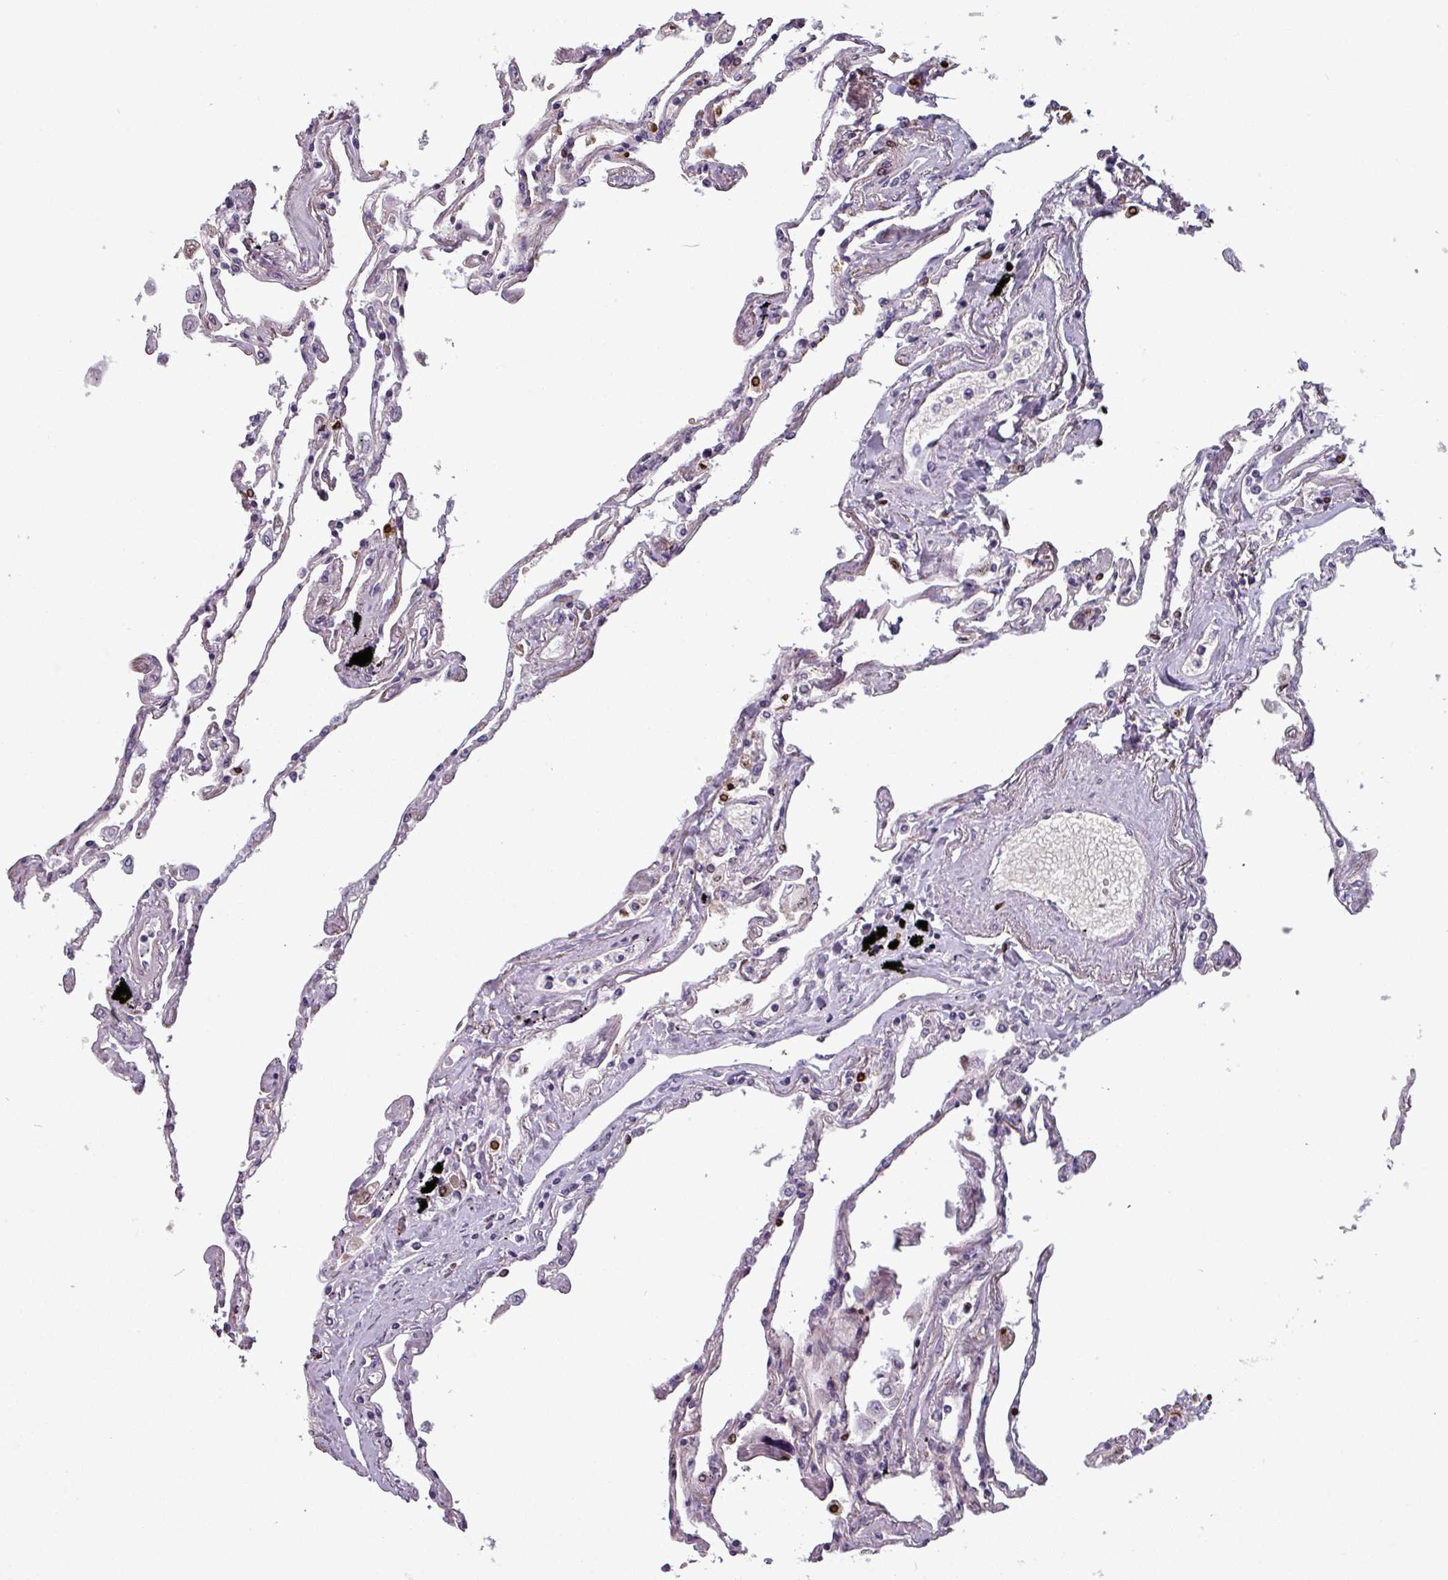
{"staining": {"intensity": "weak", "quantity": "25%-75%", "location": "cytoplasmic/membranous"}, "tissue": "lung", "cell_type": "Alveolar cells", "image_type": "normal", "snomed": [{"axis": "morphology", "description": "Normal tissue, NOS"}, {"axis": "topography", "description": "Lung"}], "caption": "Immunohistochemical staining of normal human lung displays 25%-75% levels of weak cytoplasmic/membranous protein staining in approximately 25%-75% of alveolar cells.", "gene": "AREL1", "patient": {"sex": "female", "age": 67}}